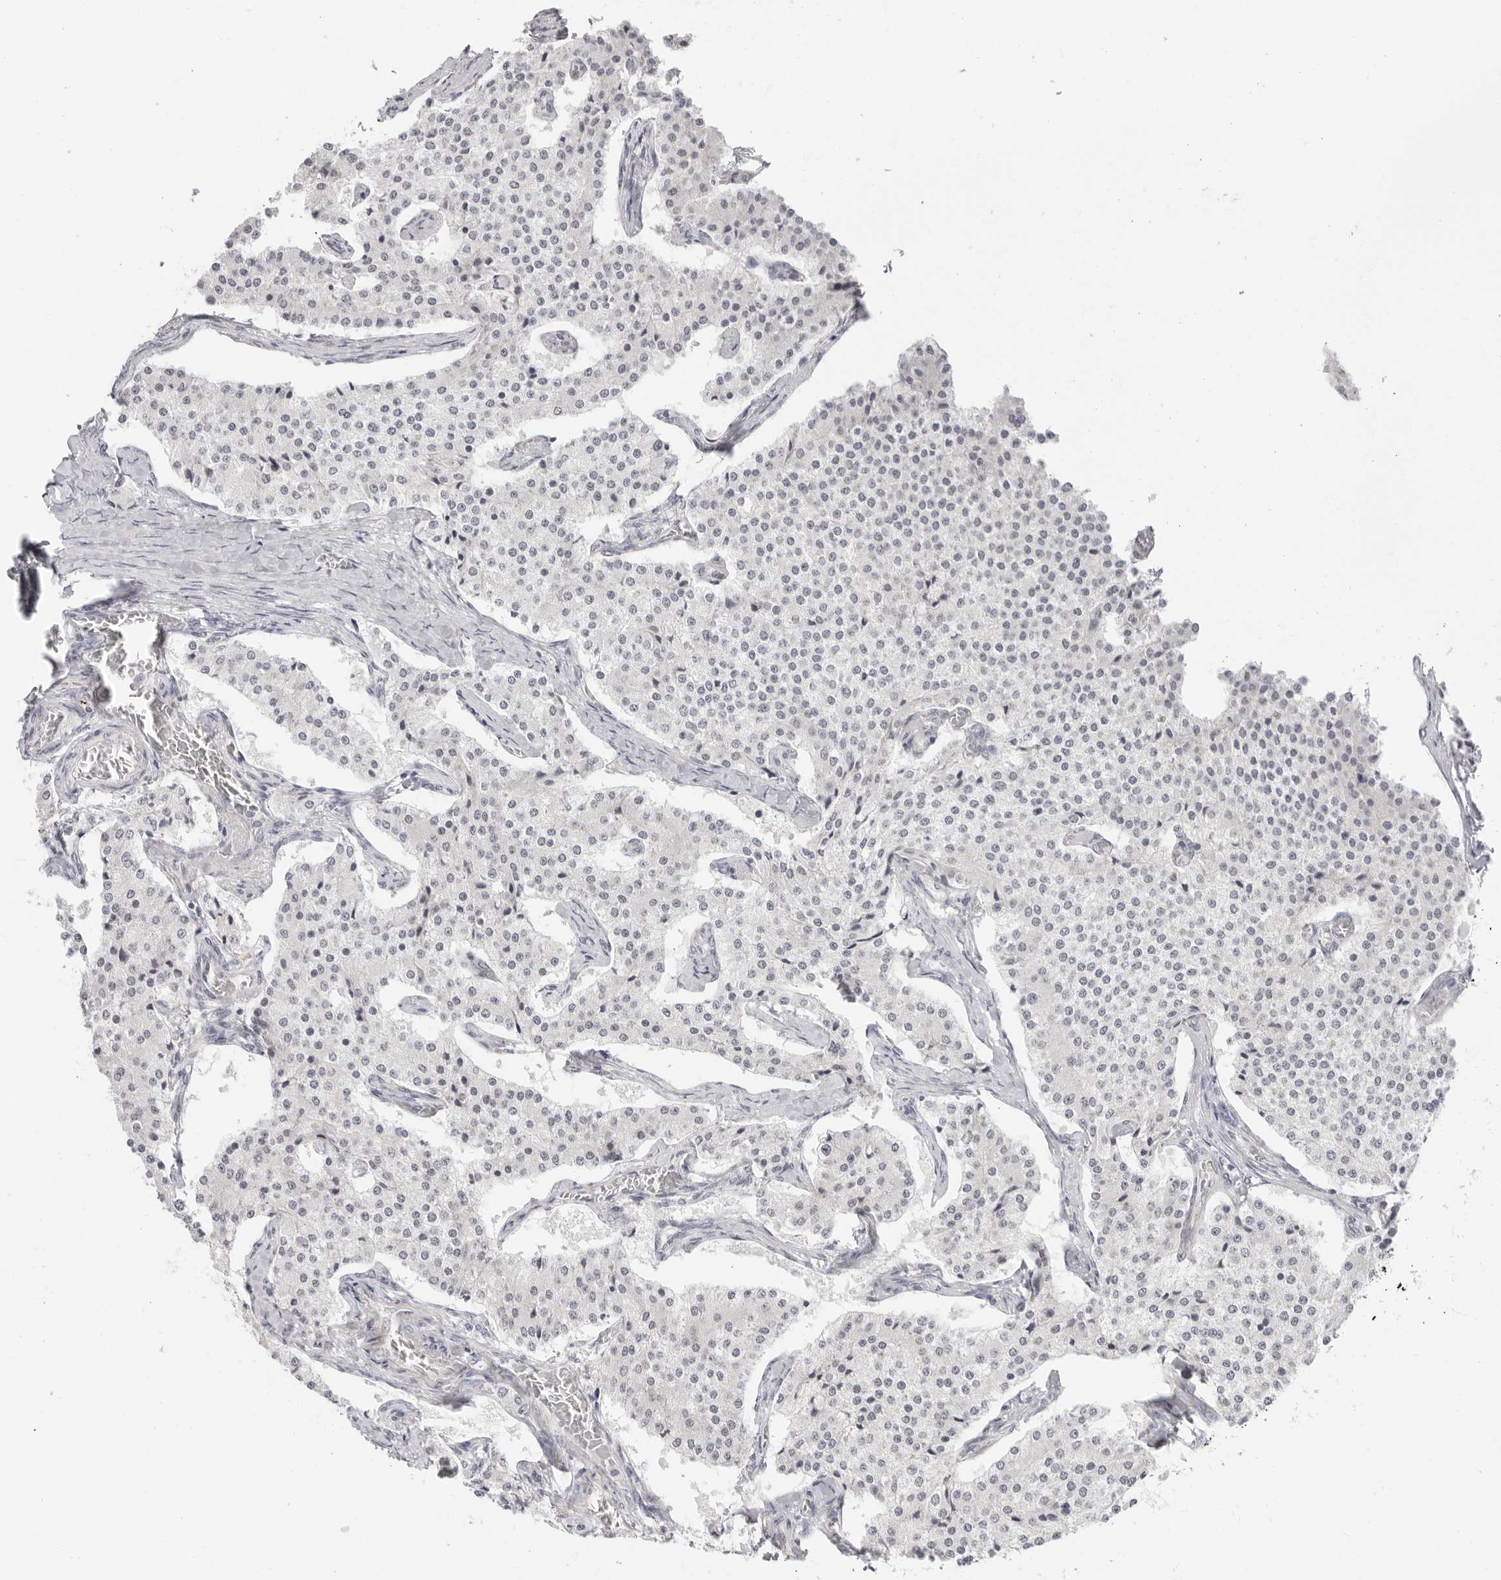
{"staining": {"intensity": "negative", "quantity": "none", "location": "none"}, "tissue": "carcinoid", "cell_type": "Tumor cells", "image_type": "cancer", "snomed": [{"axis": "morphology", "description": "Carcinoid, malignant, NOS"}, {"axis": "topography", "description": "Colon"}], "caption": "Immunohistochemistry image of carcinoid stained for a protein (brown), which displays no expression in tumor cells. (DAB immunohistochemistry, high magnification).", "gene": "TRAPPC3", "patient": {"sex": "female", "age": 52}}